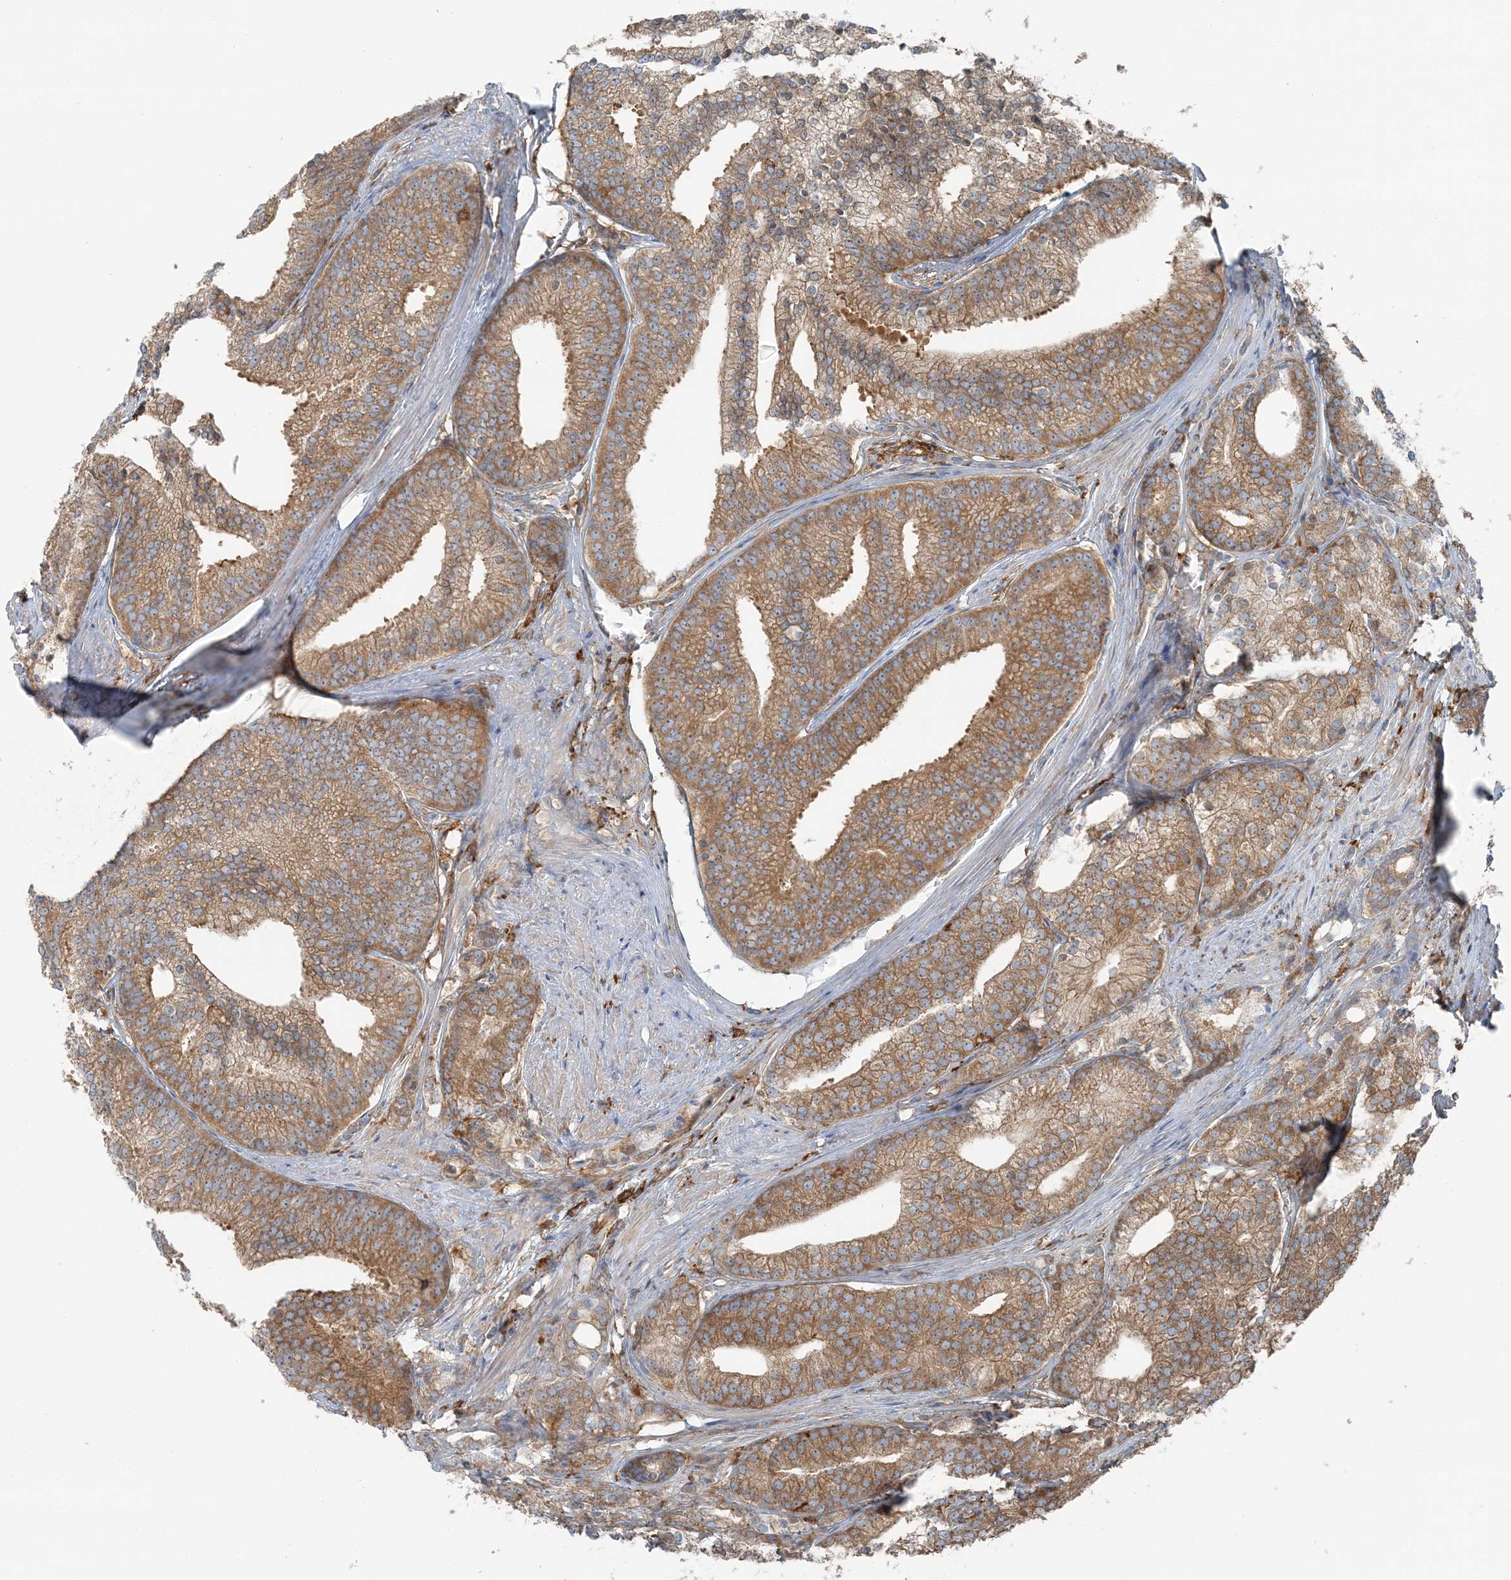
{"staining": {"intensity": "moderate", "quantity": ">75%", "location": "cytoplasmic/membranous"}, "tissue": "prostate cancer", "cell_type": "Tumor cells", "image_type": "cancer", "snomed": [{"axis": "morphology", "description": "Adenocarcinoma, Low grade"}, {"axis": "topography", "description": "Prostate"}], "caption": "Moderate cytoplasmic/membranous expression is seen in about >75% of tumor cells in prostate low-grade adenocarcinoma.", "gene": "SNX2", "patient": {"sex": "male", "age": 71}}